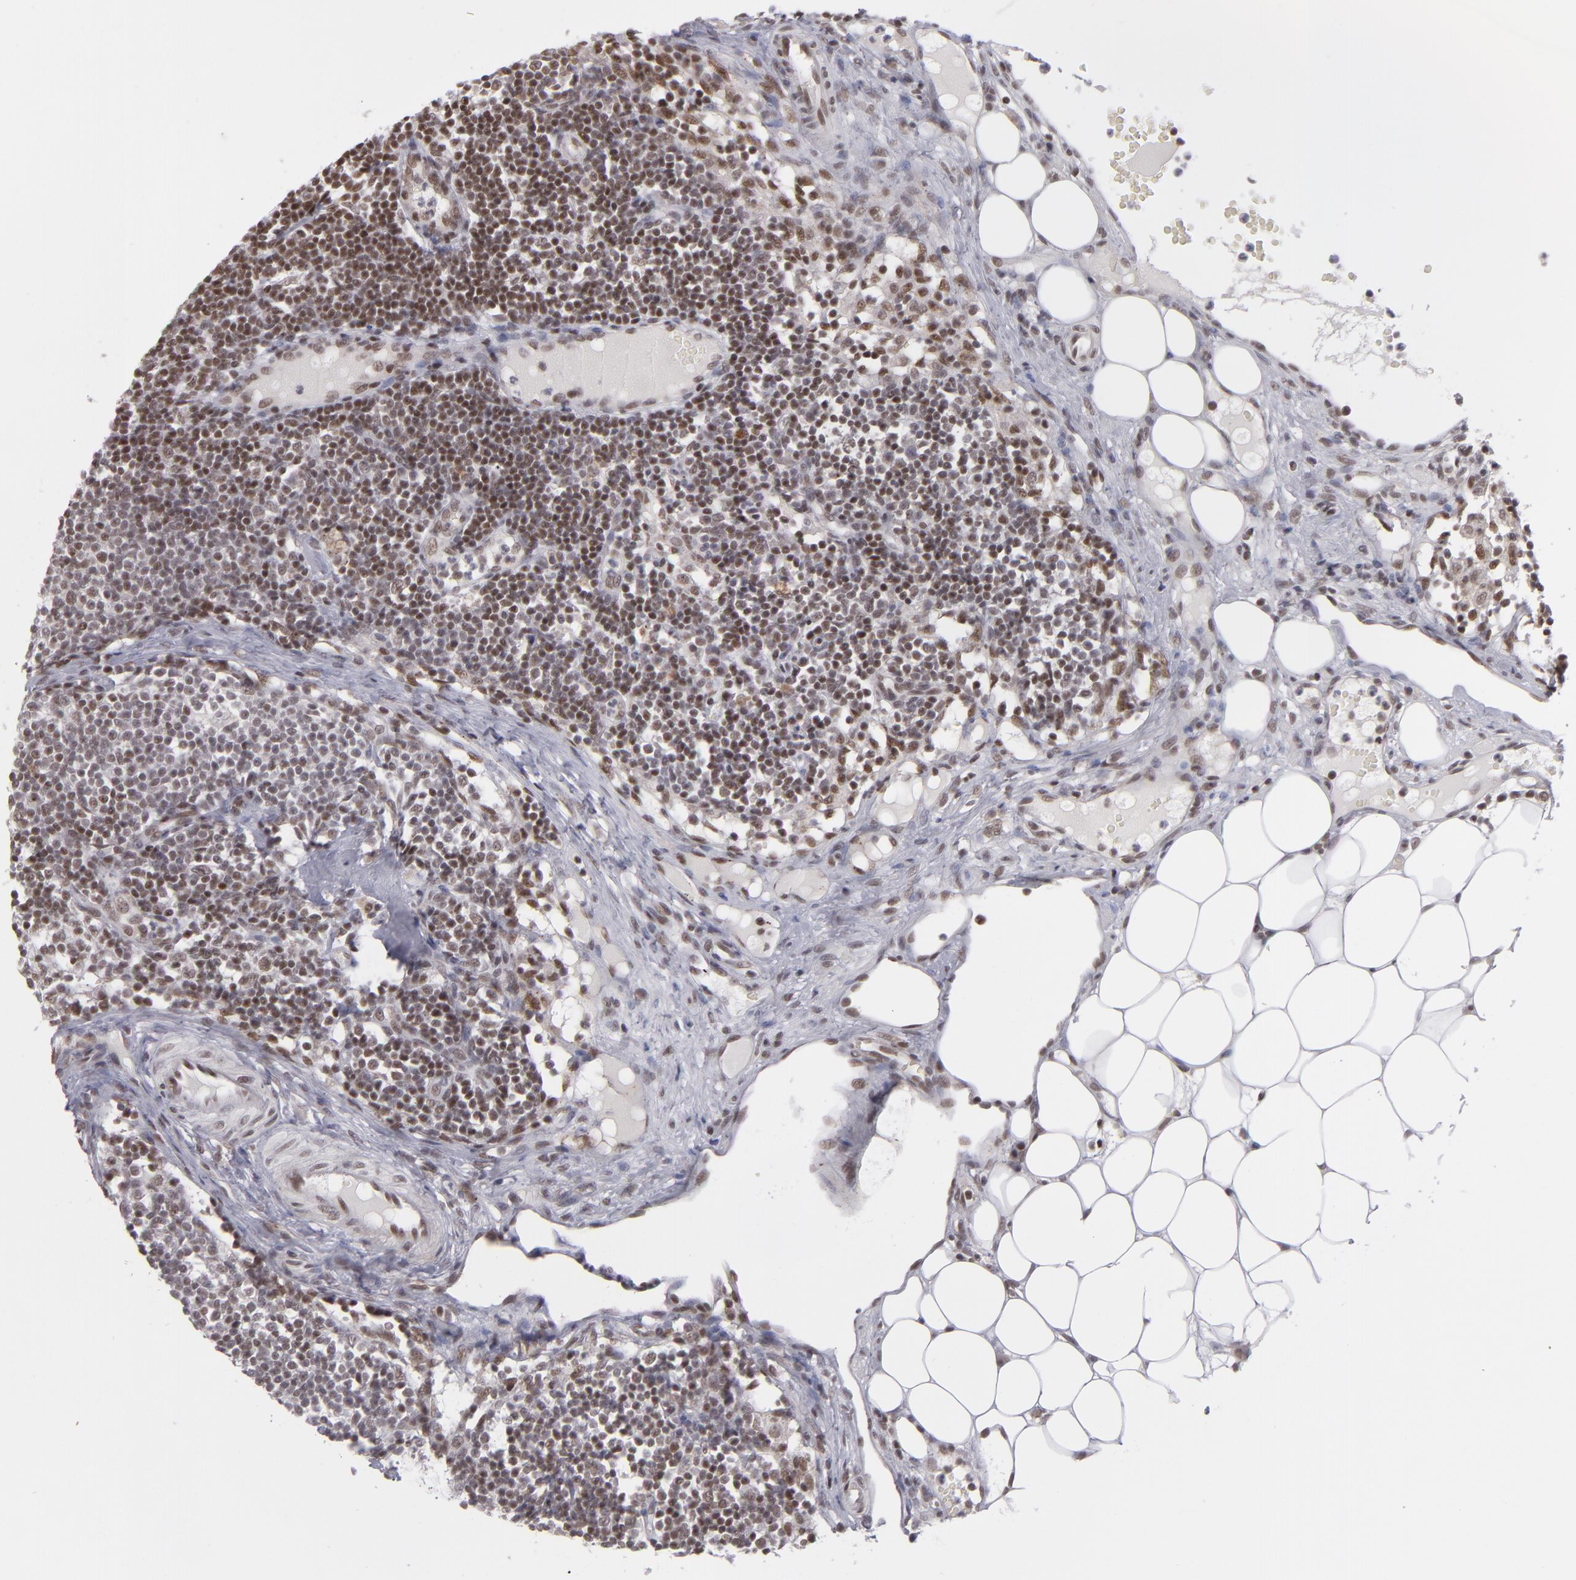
{"staining": {"intensity": "moderate", "quantity": ">75%", "location": "nuclear"}, "tissue": "lymph node", "cell_type": "Non-germinal center cells", "image_type": "normal", "snomed": [{"axis": "morphology", "description": "Normal tissue, NOS"}, {"axis": "topography", "description": "Lymph node"}], "caption": "The micrograph displays staining of unremarkable lymph node, revealing moderate nuclear protein expression (brown color) within non-germinal center cells.", "gene": "MLLT3", "patient": {"sex": "female", "age": 42}}